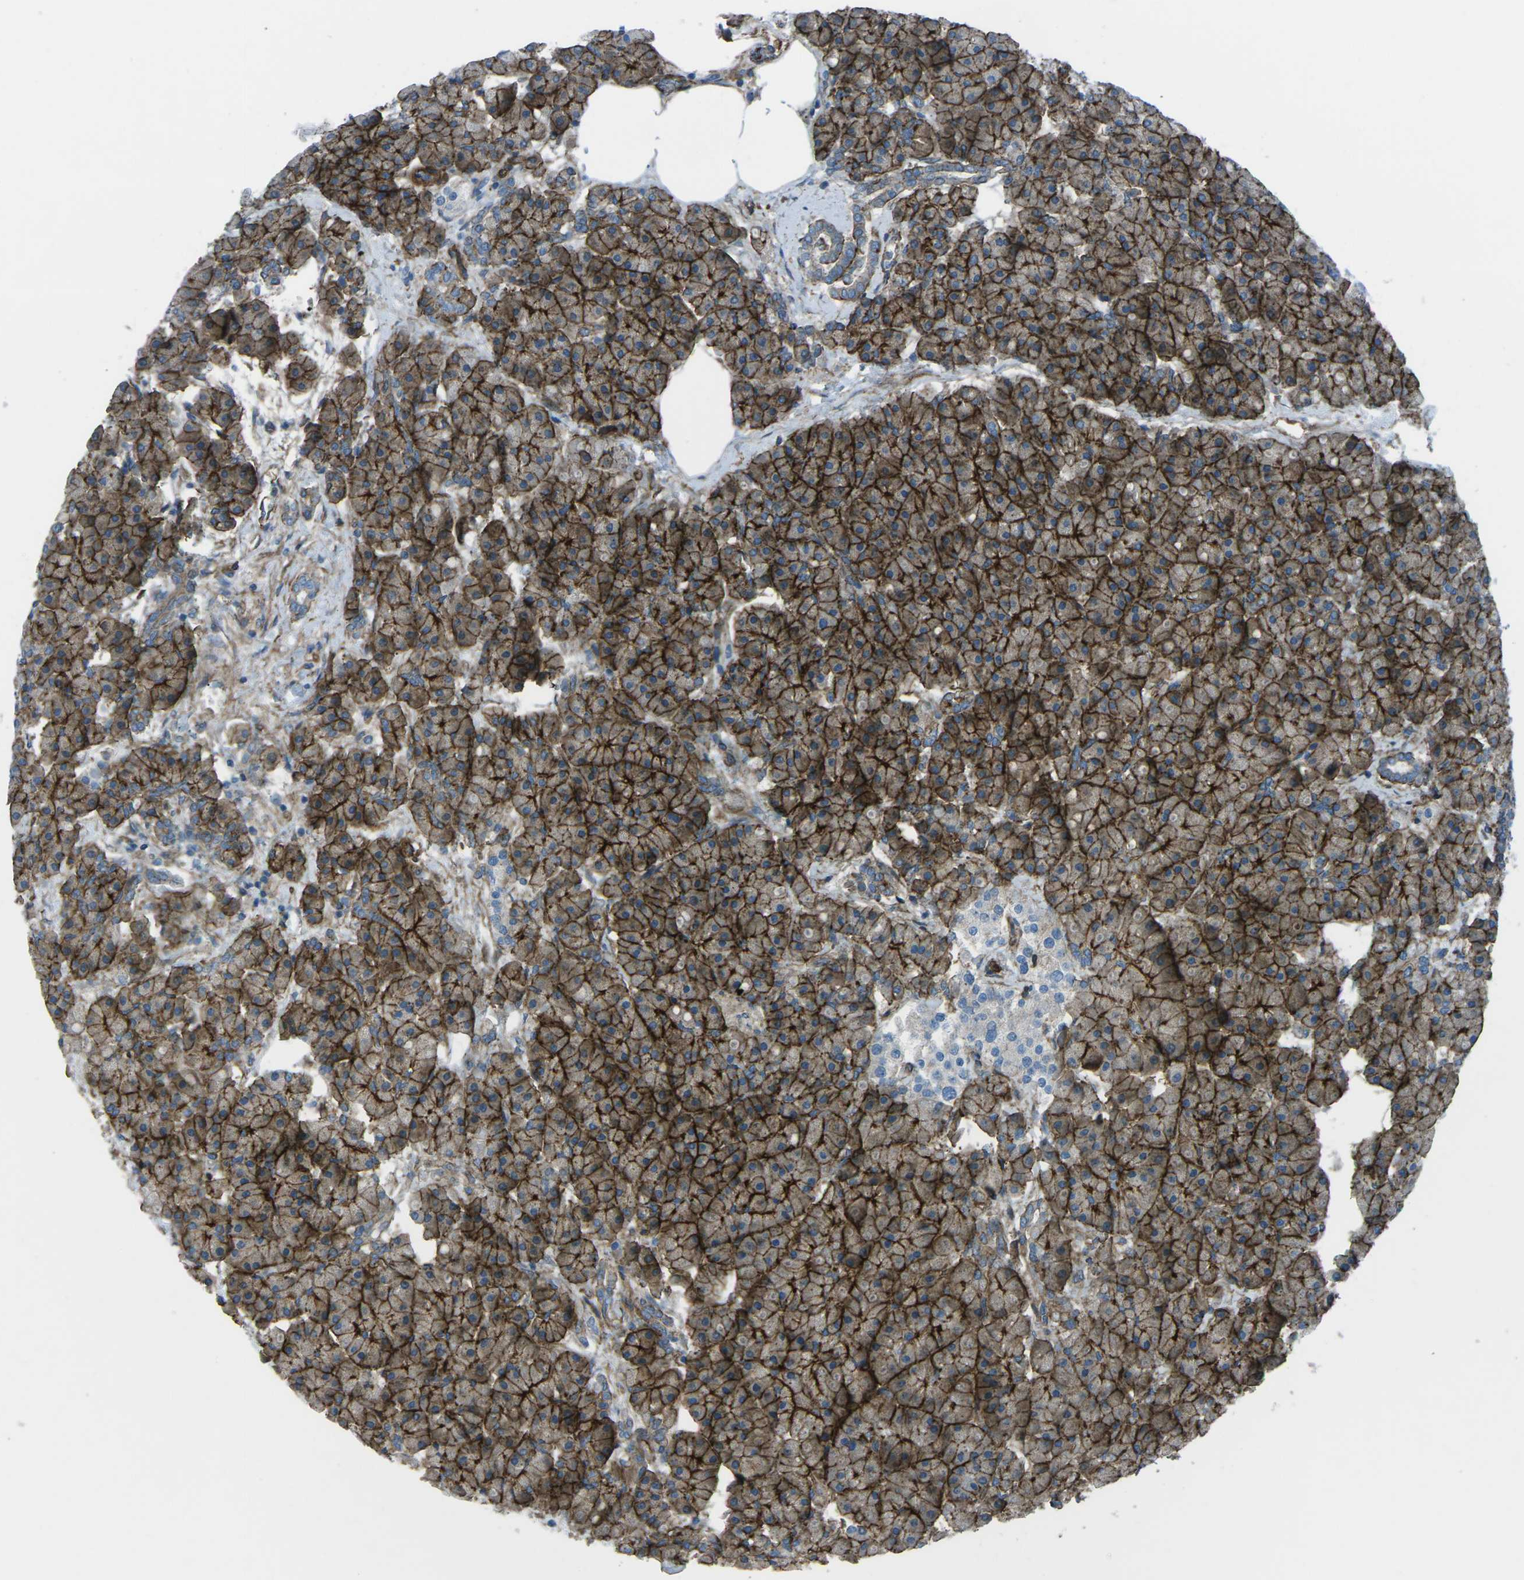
{"staining": {"intensity": "strong", "quantity": ">75%", "location": "cytoplasmic/membranous"}, "tissue": "pancreas", "cell_type": "Exocrine glandular cells", "image_type": "normal", "snomed": [{"axis": "morphology", "description": "Normal tissue, NOS"}, {"axis": "topography", "description": "Pancreas"}], "caption": "Pancreas stained with DAB immunohistochemistry displays high levels of strong cytoplasmic/membranous positivity in about >75% of exocrine glandular cells.", "gene": "UTRN", "patient": {"sex": "female", "age": 70}}